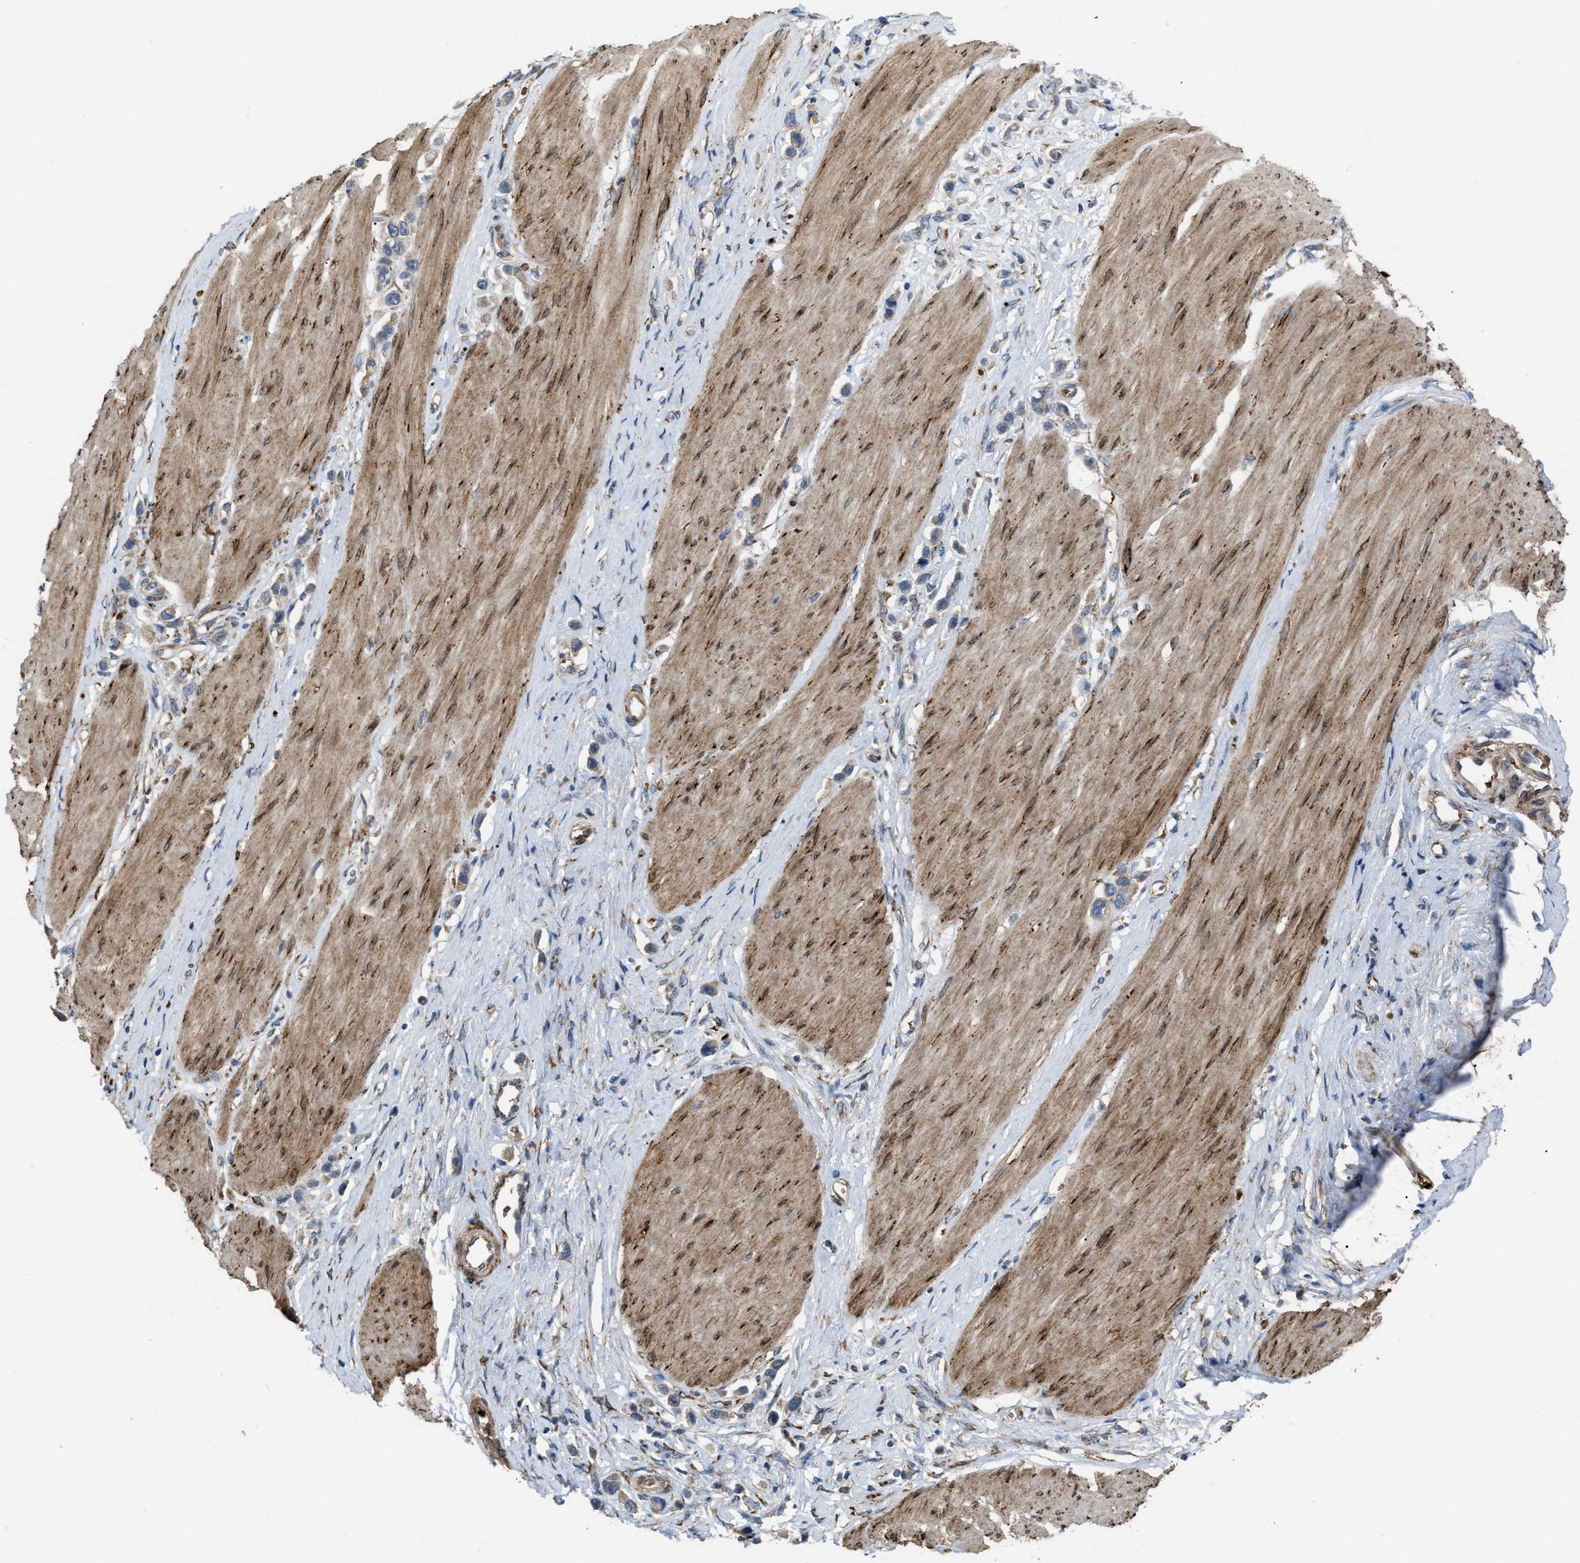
{"staining": {"intensity": "weak", "quantity": "25%-75%", "location": "cytoplasmic/membranous"}, "tissue": "stomach cancer", "cell_type": "Tumor cells", "image_type": "cancer", "snomed": [{"axis": "morphology", "description": "Adenocarcinoma, NOS"}, {"axis": "topography", "description": "Stomach"}], "caption": "A high-resolution histopathology image shows immunohistochemistry staining of stomach cancer (adenocarcinoma), which displays weak cytoplasmic/membranous positivity in approximately 25%-75% of tumor cells.", "gene": "SELENOM", "patient": {"sex": "female", "age": 65}}